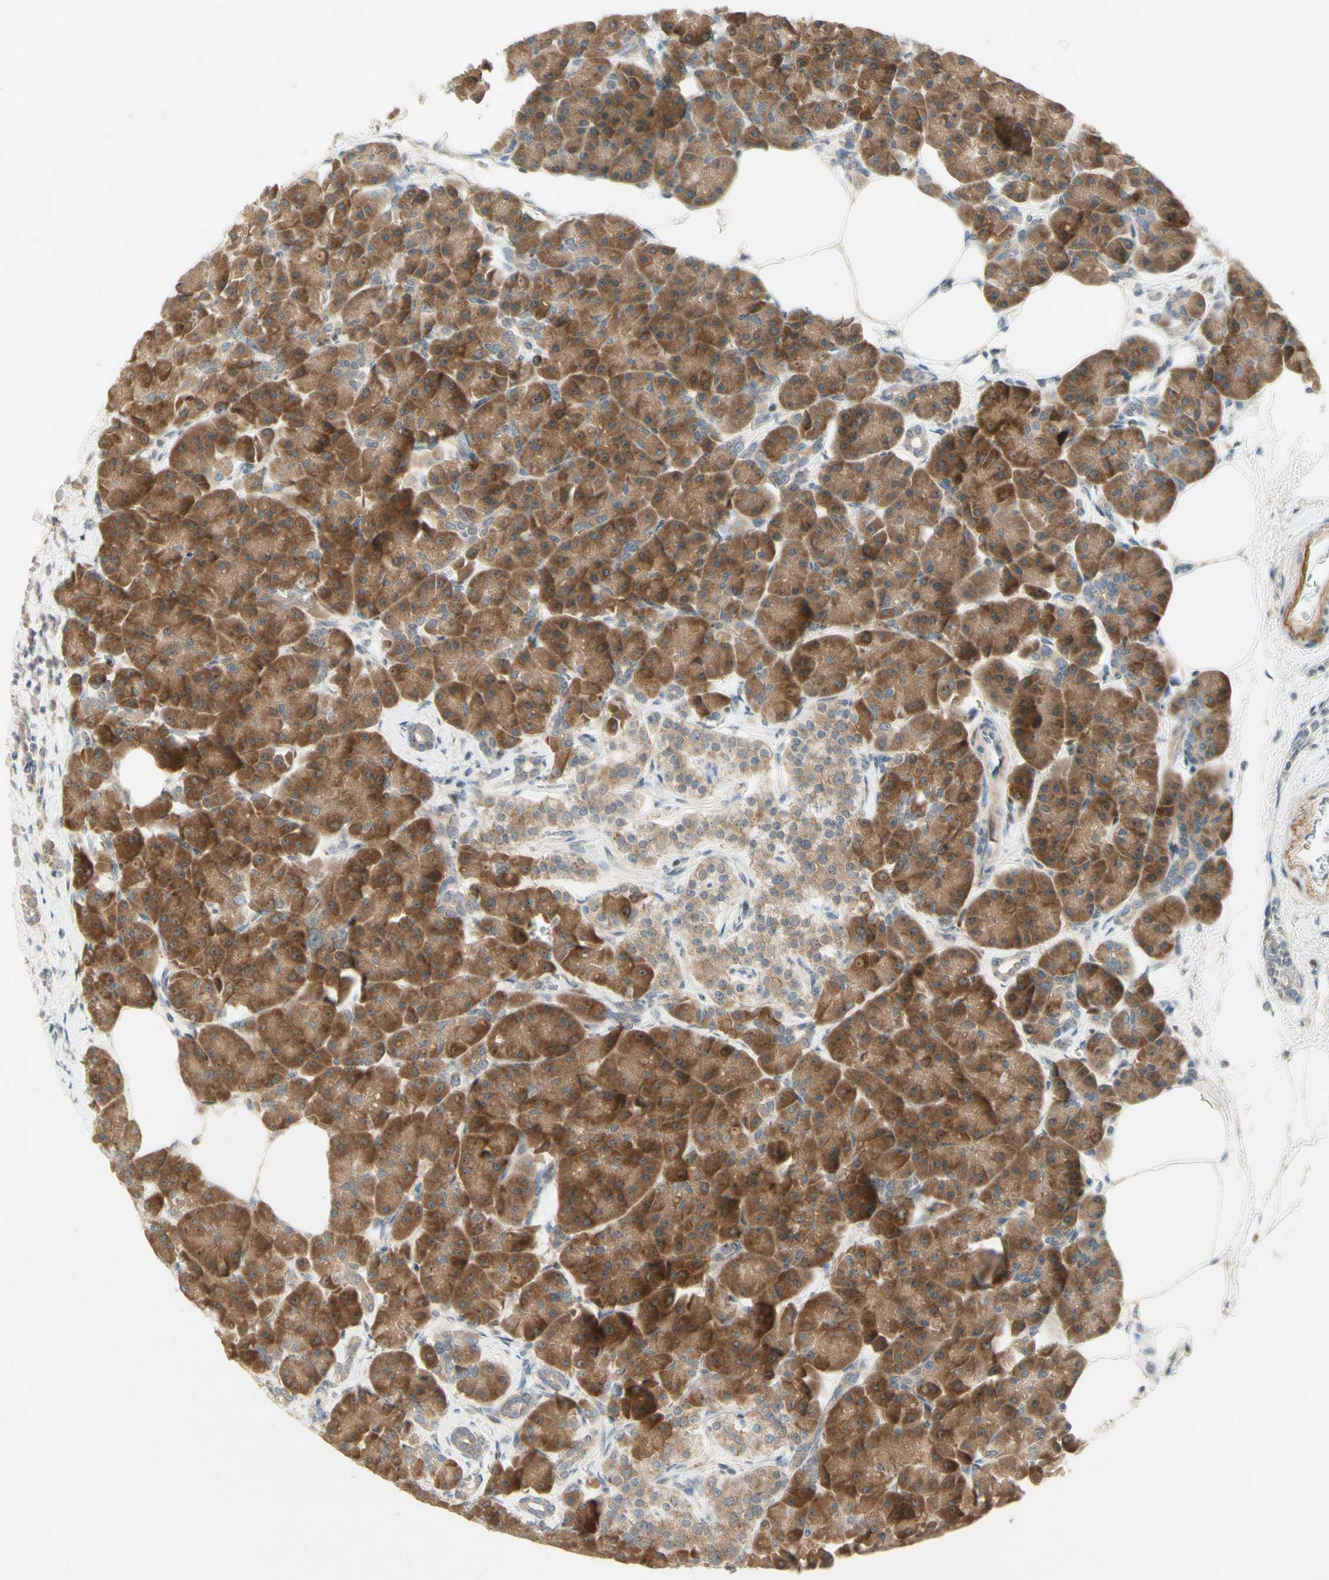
{"staining": {"intensity": "moderate", "quantity": ">75%", "location": "cytoplasmic/membranous"}, "tissue": "pancreas", "cell_type": "Exocrine glandular cells", "image_type": "normal", "snomed": [{"axis": "morphology", "description": "Normal tissue, NOS"}, {"axis": "topography", "description": "Pancreas"}], "caption": "The image demonstrates a brown stain indicating the presence of a protein in the cytoplasmic/membranous of exocrine glandular cells in pancreas. The protein is stained brown, and the nuclei are stained in blue (DAB IHC with brightfield microscopy, high magnification).", "gene": "ETF1", "patient": {"sex": "female", "age": 70}}